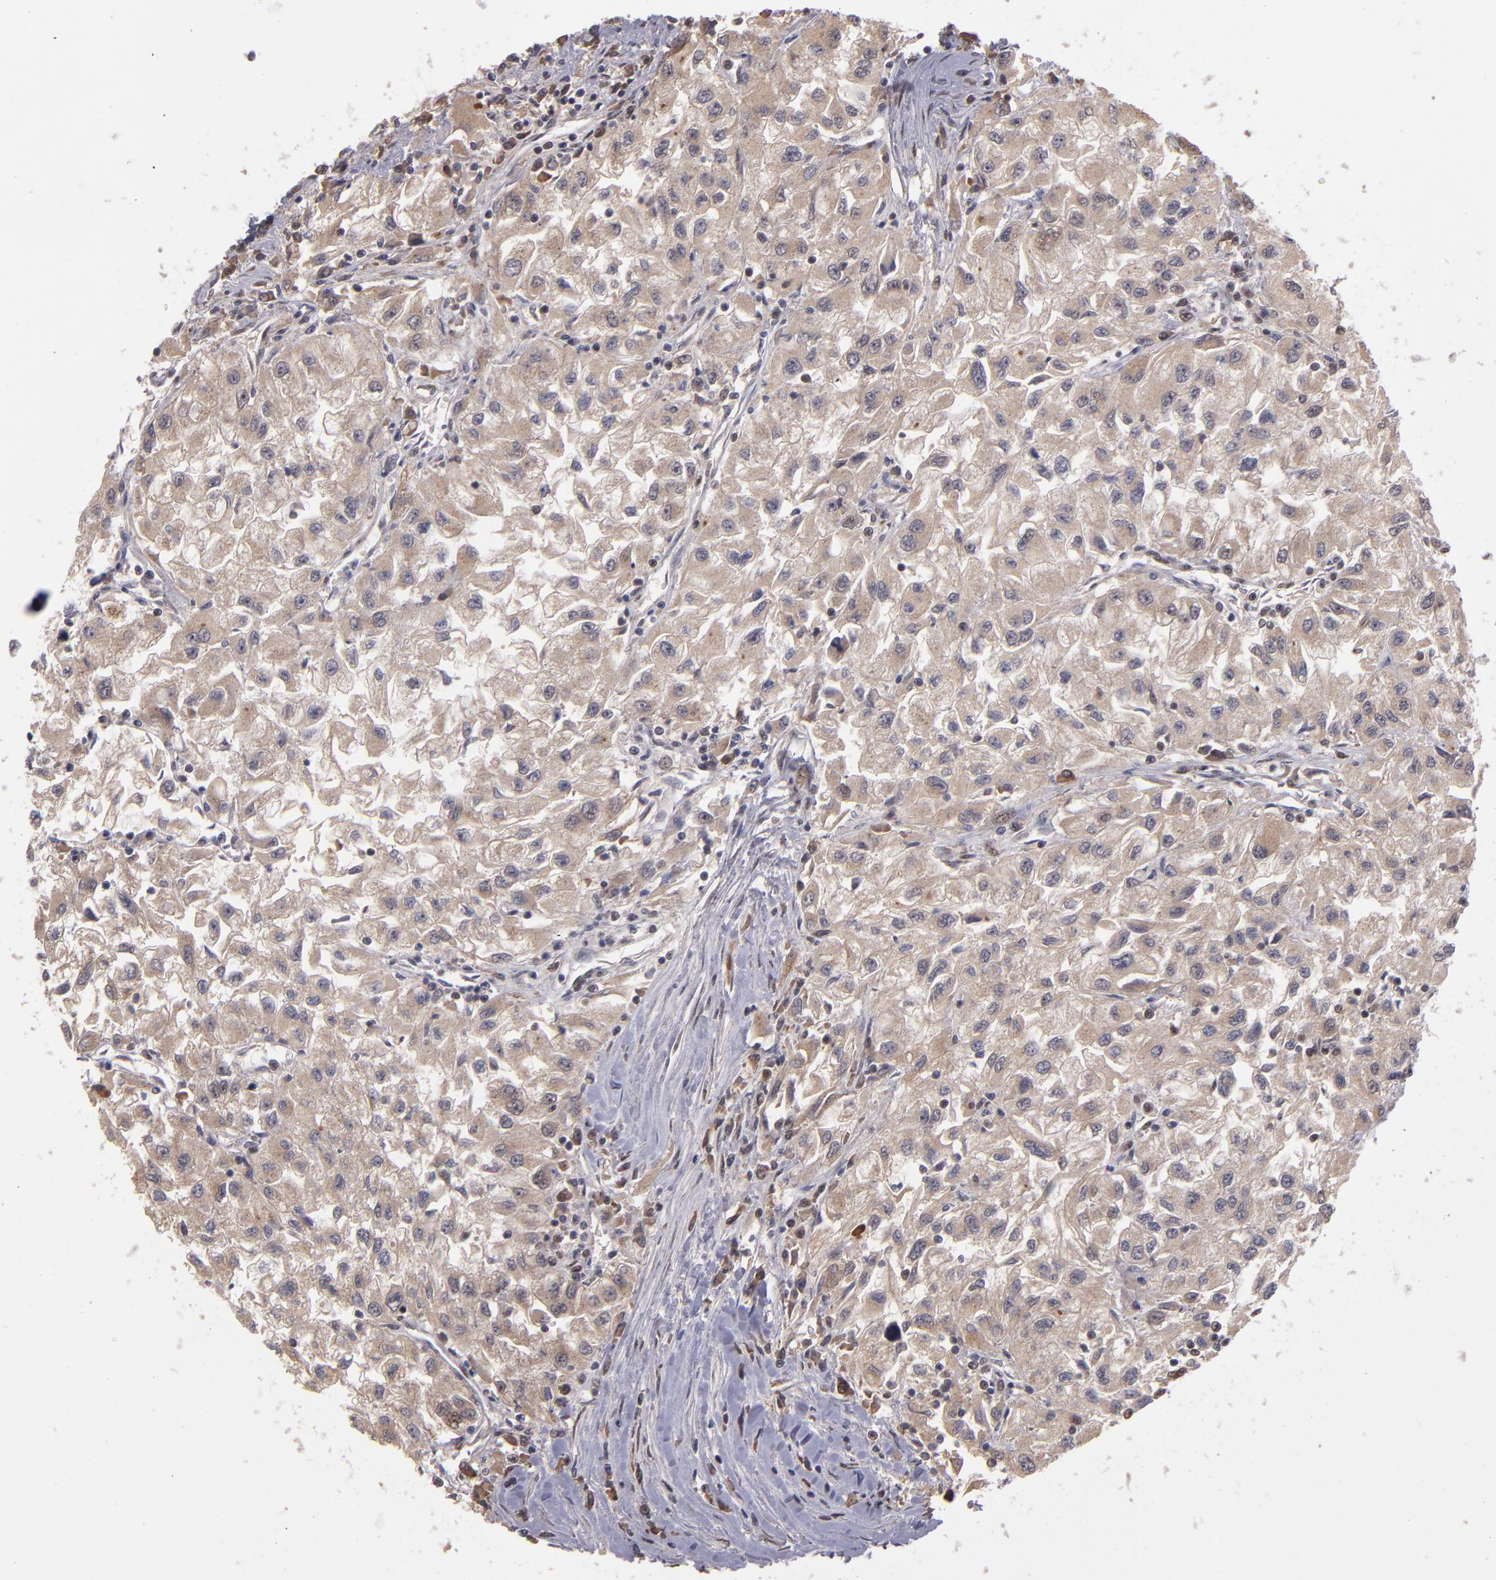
{"staining": {"intensity": "weak", "quantity": ">75%", "location": "cytoplasmic/membranous"}, "tissue": "renal cancer", "cell_type": "Tumor cells", "image_type": "cancer", "snomed": [{"axis": "morphology", "description": "Adenocarcinoma, NOS"}, {"axis": "topography", "description": "Kidney"}], "caption": "Renal cancer (adenocarcinoma) was stained to show a protein in brown. There is low levels of weak cytoplasmic/membranous expression in about >75% of tumor cells. (DAB = brown stain, brightfield microscopy at high magnification).", "gene": "ABHD12B", "patient": {"sex": "male", "age": 59}}